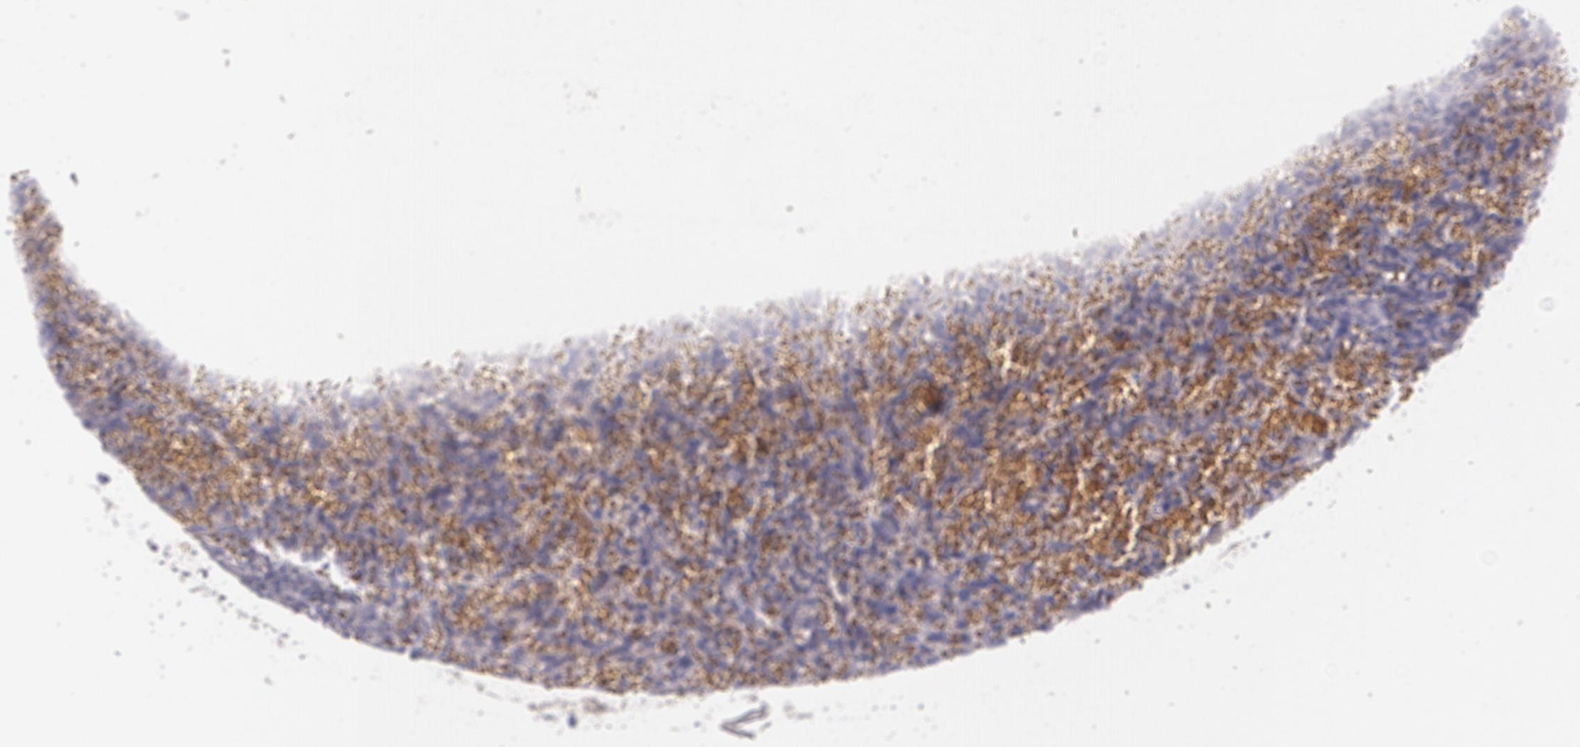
{"staining": {"intensity": "weak", "quantity": ">75%", "location": "cytoplasmic/membranous"}, "tissue": "lymphoma", "cell_type": "Tumor cells", "image_type": "cancer", "snomed": [{"axis": "morphology", "description": "Malignant lymphoma, non-Hodgkin's type, Low grade"}, {"axis": "topography", "description": "Spleen"}], "caption": "Tumor cells show low levels of weak cytoplasmic/membranous staining in approximately >75% of cells in malignant lymphoma, non-Hodgkin's type (low-grade).", "gene": "TM4SF1", "patient": {"sex": "female", "age": 64}}